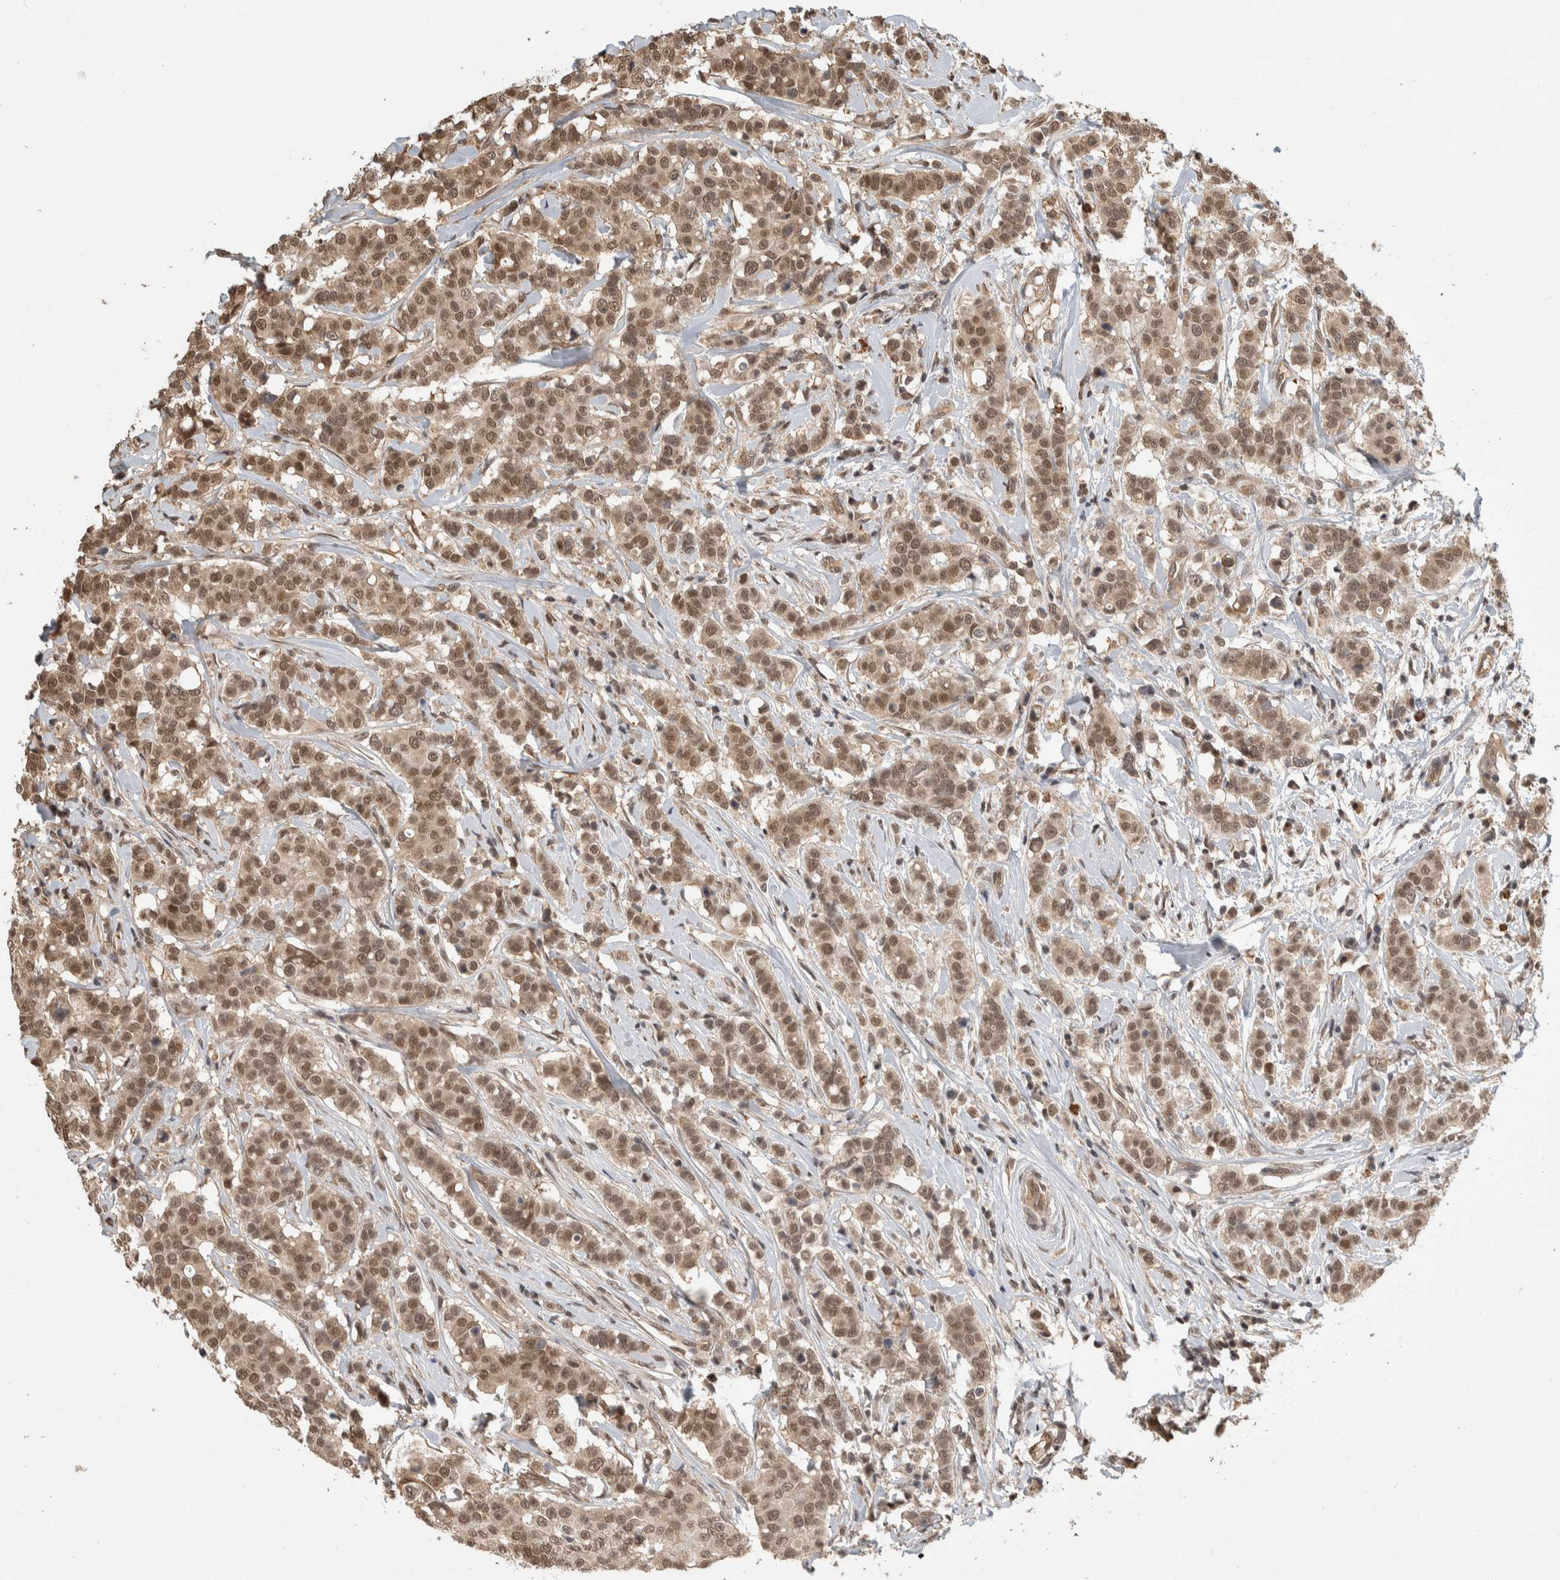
{"staining": {"intensity": "moderate", "quantity": ">75%", "location": "cytoplasmic/membranous,nuclear"}, "tissue": "breast cancer", "cell_type": "Tumor cells", "image_type": "cancer", "snomed": [{"axis": "morphology", "description": "Duct carcinoma"}, {"axis": "topography", "description": "Breast"}], "caption": "Intraductal carcinoma (breast) stained with DAB (3,3'-diaminobenzidine) immunohistochemistry demonstrates medium levels of moderate cytoplasmic/membranous and nuclear staining in approximately >75% of tumor cells.", "gene": "ZNF592", "patient": {"sex": "female", "age": 27}}